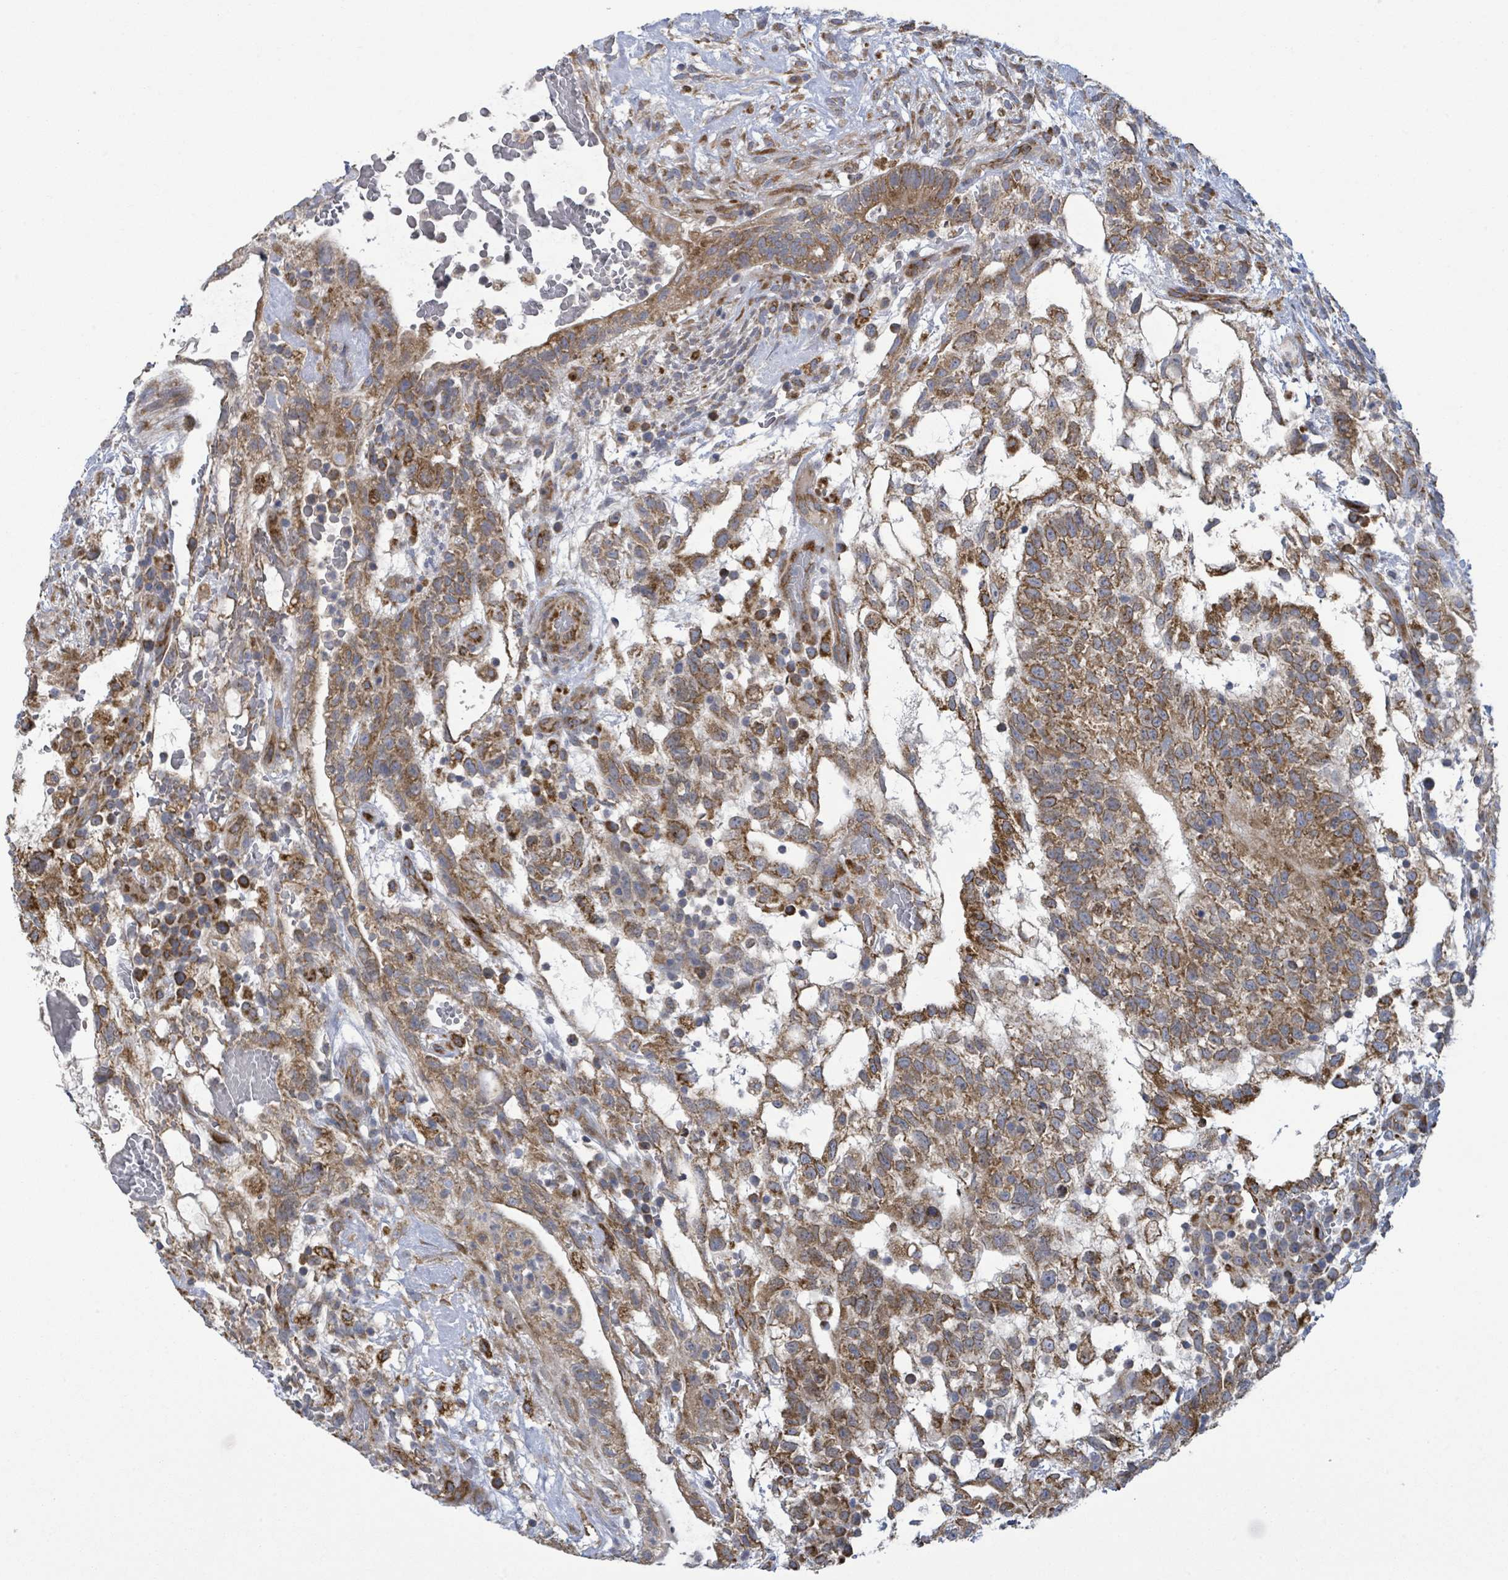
{"staining": {"intensity": "moderate", "quantity": ">75%", "location": "cytoplasmic/membranous"}, "tissue": "testis cancer", "cell_type": "Tumor cells", "image_type": "cancer", "snomed": [{"axis": "morphology", "description": "Normal tissue, NOS"}, {"axis": "morphology", "description": "Carcinoma, Embryonal, NOS"}, {"axis": "topography", "description": "Testis"}], "caption": "A high-resolution histopathology image shows immunohistochemistry (IHC) staining of embryonal carcinoma (testis), which reveals moderate cytoplasmic/membranous expression in about >75% of tumor cells.", "gene": "NOMO1", "patient": {"sex": "male", "age": 32}}